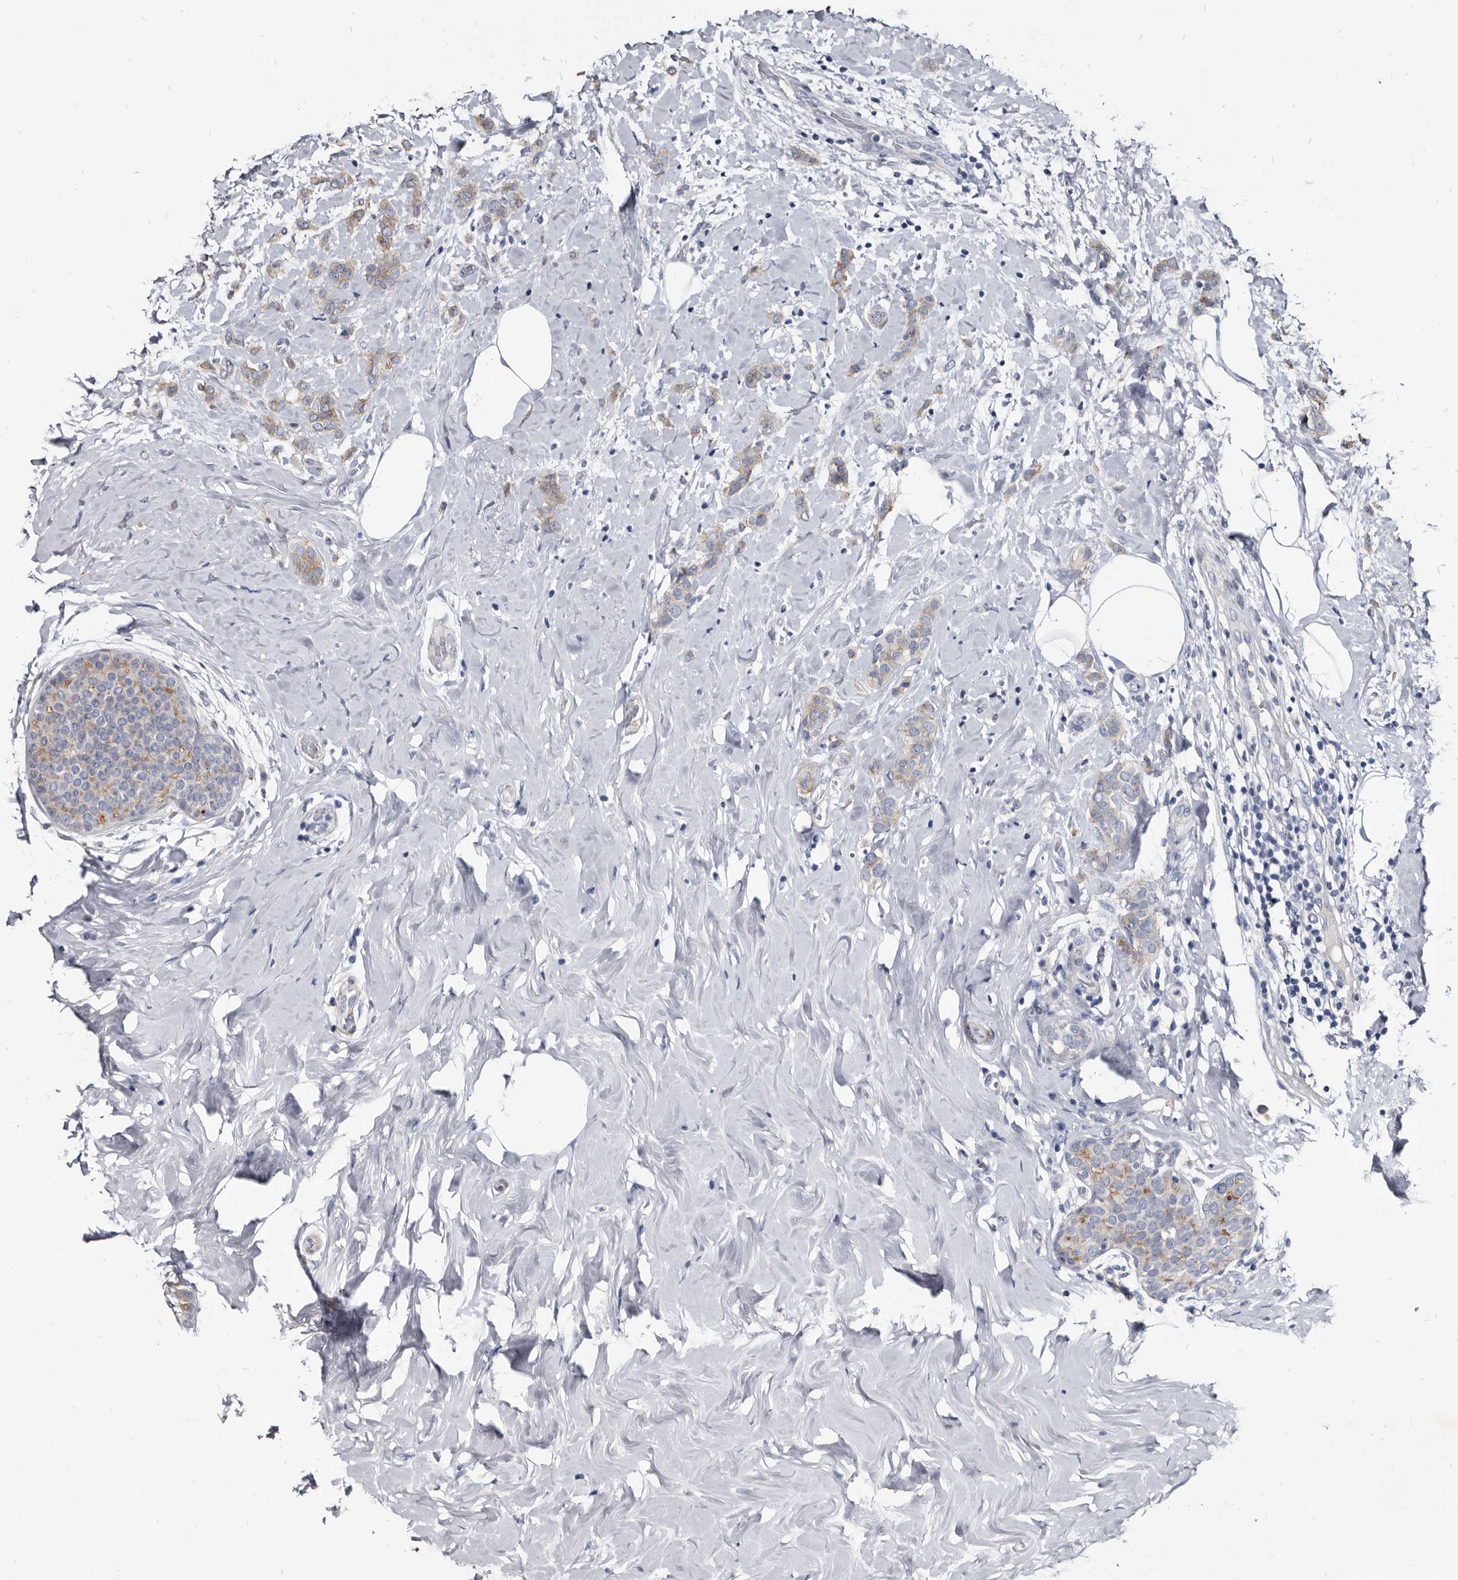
{"staining": {"intensity": "weak", "quantity": ">75%", "location": "cytoplasmic/membranous"}, "tissue": "breast cancer", "cell_type": "Tumor cells", "image_type": "cancer", "snomed": [{"axis": "morphology", "description": "Lobular carcinoma, in situ"}, {"axis": "morphology", "description": "Lobular carcinoma"}, {"axis": "topography", "description": "Breast"}], "caption": "Lobular carcinoma in situ (breast) stained with DAB immunohistochemistry reveals low levels of weak cytoplasmic/membranous expression in approximately >75% of tumor cells.", "gene": "PRSS8", "patient": {"sex": "female", "age": 41}}